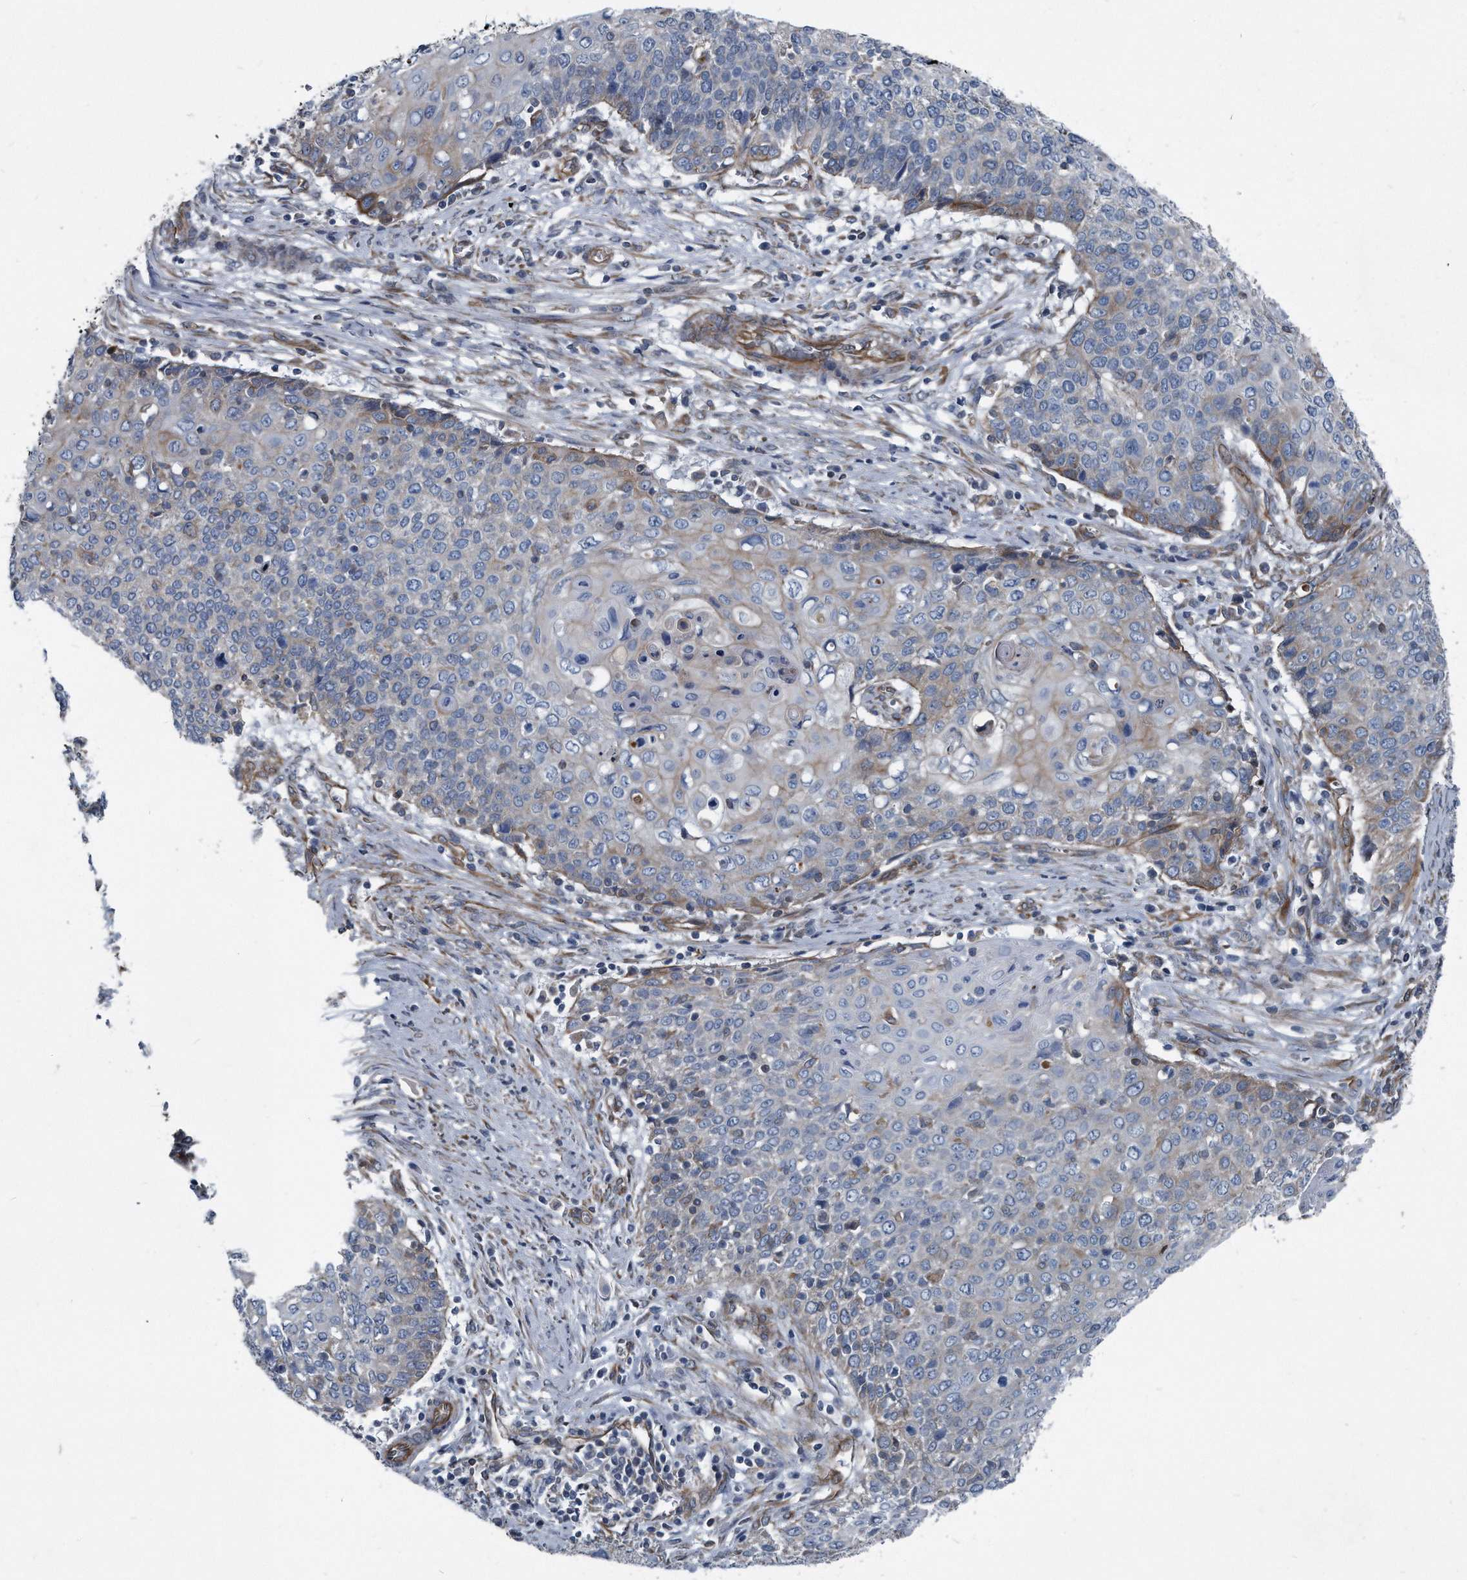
{"staining": {"intensity": "weak", "quantity": "<25%", "location": "cytoplasmic/membranous"}, "tissue": "cervical cancer", "cell_type": "Tumor cells", "image_type": "cancer", "snomed": [{"axis": "morphology", "description": "Squamous cell carcinoma, NOS"}, {"axis": "topography", "description": "Cervix"}], "caption": "IHC histopathology image of neoplastic tissue: human cervical cancer stained with DAB displays no significant protein positivity in tumor cells.", "gene": "PLEC", "patient": {"sex": "female", "age": 39}}